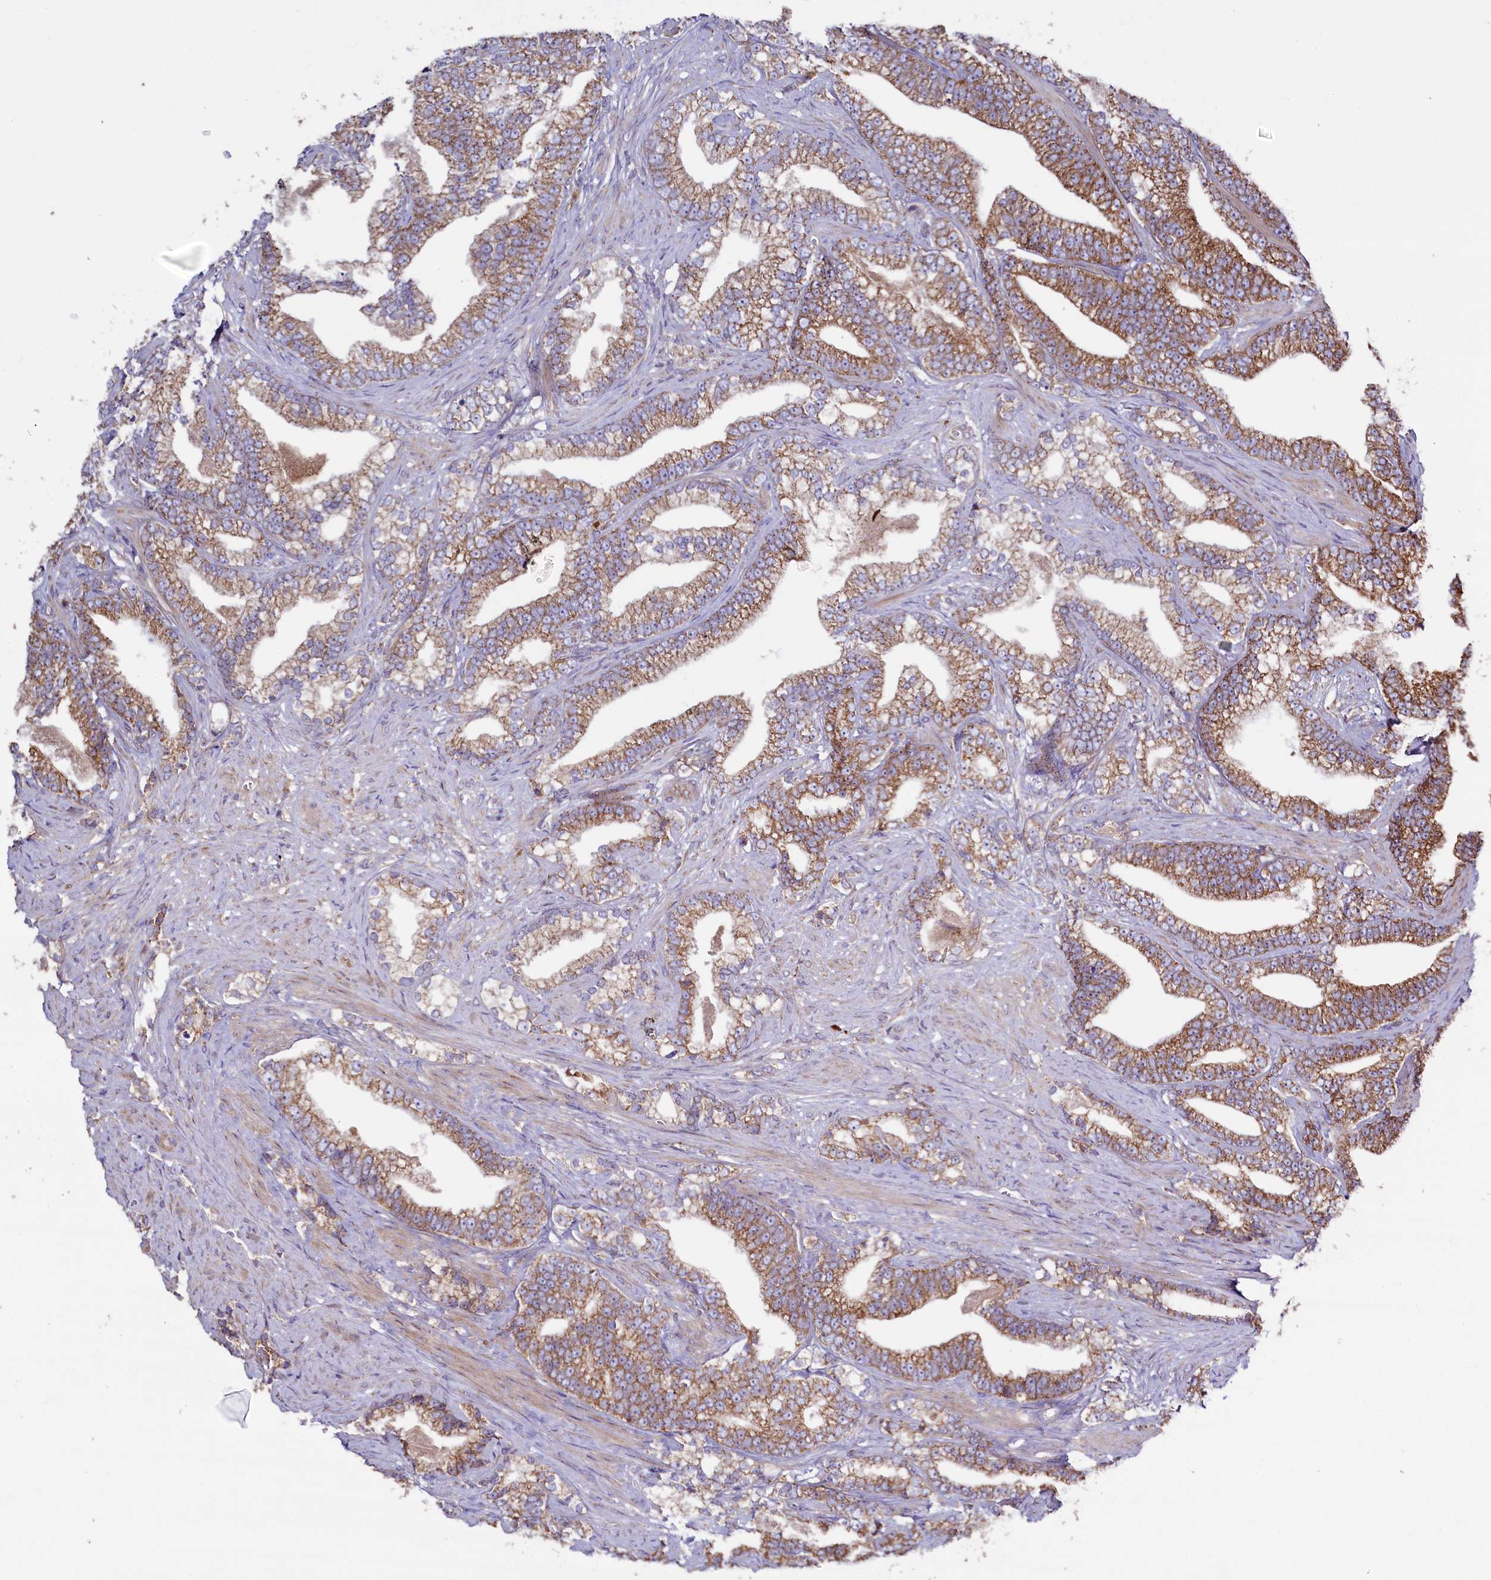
{"staining": {"intensity": "moderate", "quantity": ">75%", "location": "cytoplasmic/membranous"}, "tissue": "prostate cancer", "cell_type": "Tumor cells", "image_type": "cancer", "snomed": [{"axis": "morphology", "description": "Adenocarcinoma, High grade"}, {"axis": "topography", "description": "Prostate and seminal vesicle, NOS"}], "caption": "Protein staining shows moderate cytoplasmic/membranous staining in about >75% of tumor cells in prostate cancer (high-grade adenocarcinoma).", "gene": "ZSWIM1", "patient": {"sex": "male", "age": 67}}